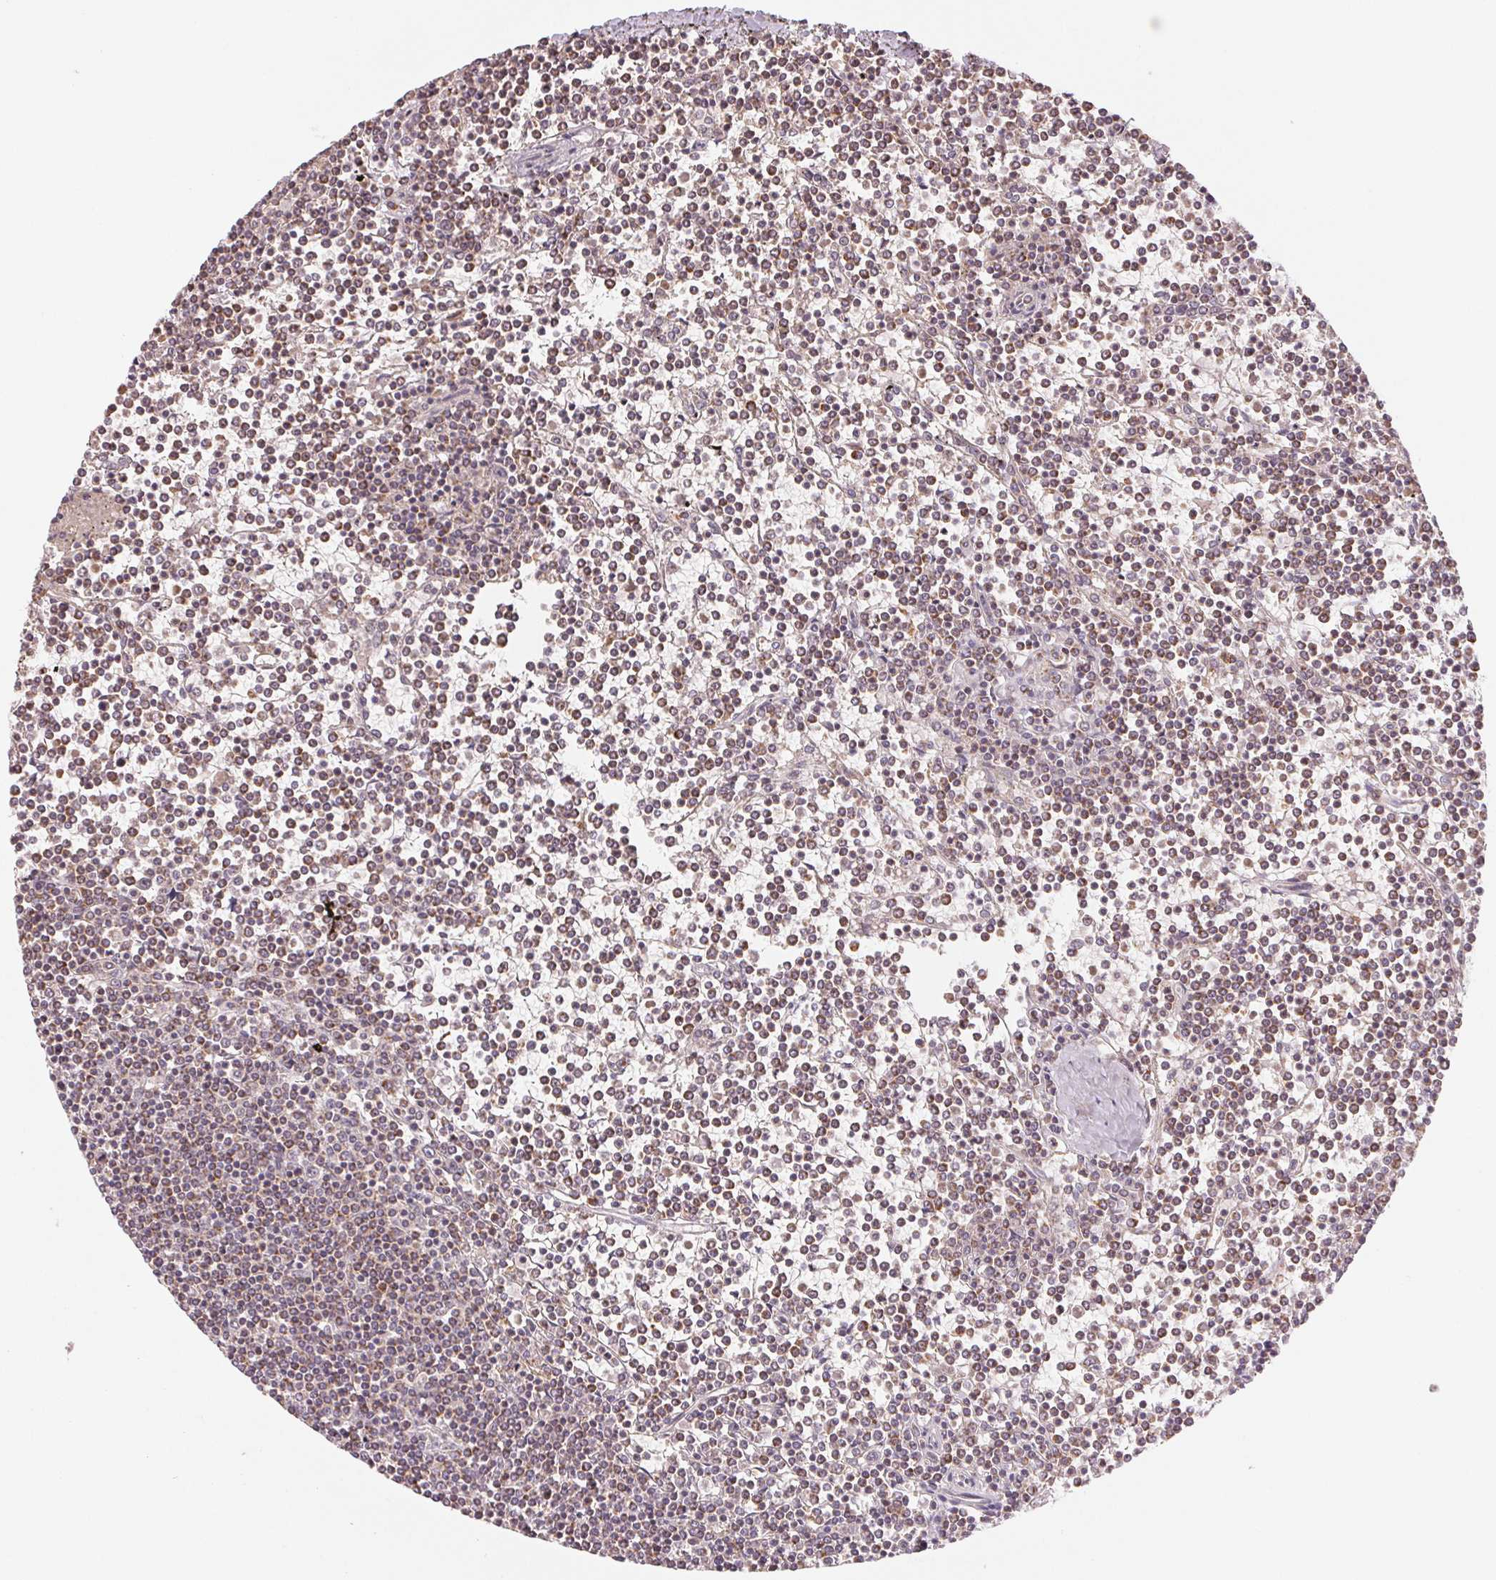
{"staining": {"intensity": "moderate", "quantity": ">75%", "location": "cytoplasmic/membranous"}, "tissue": "lymphoma", "cell_type": "Tumor cells", "image_type": "cancer", "snomed": [{"axis": "morphology", "description": "Malignant lymphoma, non-Hodgkin's type, Low grade"}, {"axis": "topography", "description": "Spleen"}], "caption": "Immunohistochemistry histopathology image of human lymphoma stained for a protein (brown), which displays medium levels of moderate cytoplasmic/membranous positivity in about >75% of tumor cells.", "gene": "HINT2", "patient": {"sex": "female", "age": 19}}